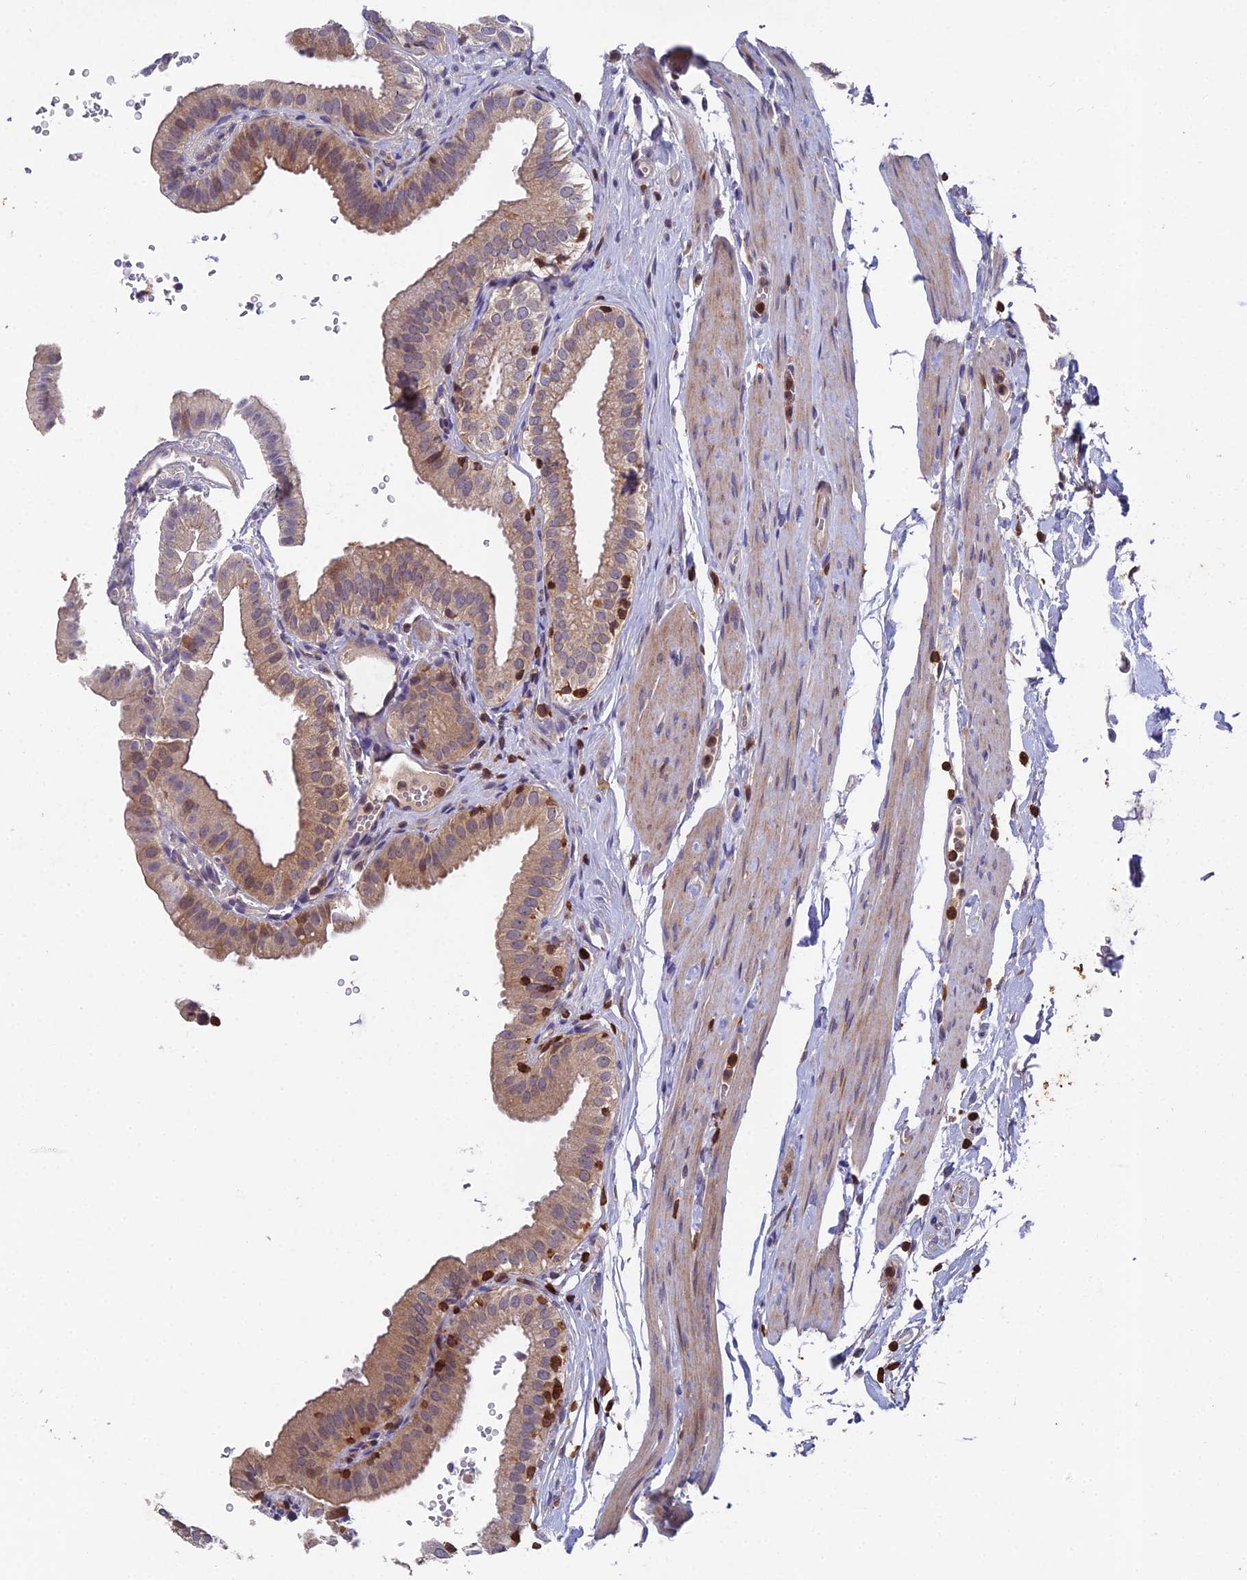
{"staining": {"intensity": "moderate", "quantity": "25%-75%", "location": "cytoplasmic/membranous"}, "tissue": "gallbladder", "cell_type": "Glandular cells", "image_type": "normal", "snomed": [{"axis": "morphology", "description": "Normal tissue, NOS"}, {"axis": "topography", "description": "Gallbladder"}], "caption": "DAB (3,3'-diaminobenzidine) immunohistochemical staining of normal human gallbladder demonstrates moderate cytoplasmic/membranous protein expression in approximately 25%-75% of glandular cells. (Stains: DAB in brown, nuclei in blue, Microscopy: brightfield microscopy at high magnification).", "gene": "GALK2", "patient": {"sex": "female", "age": 61}}